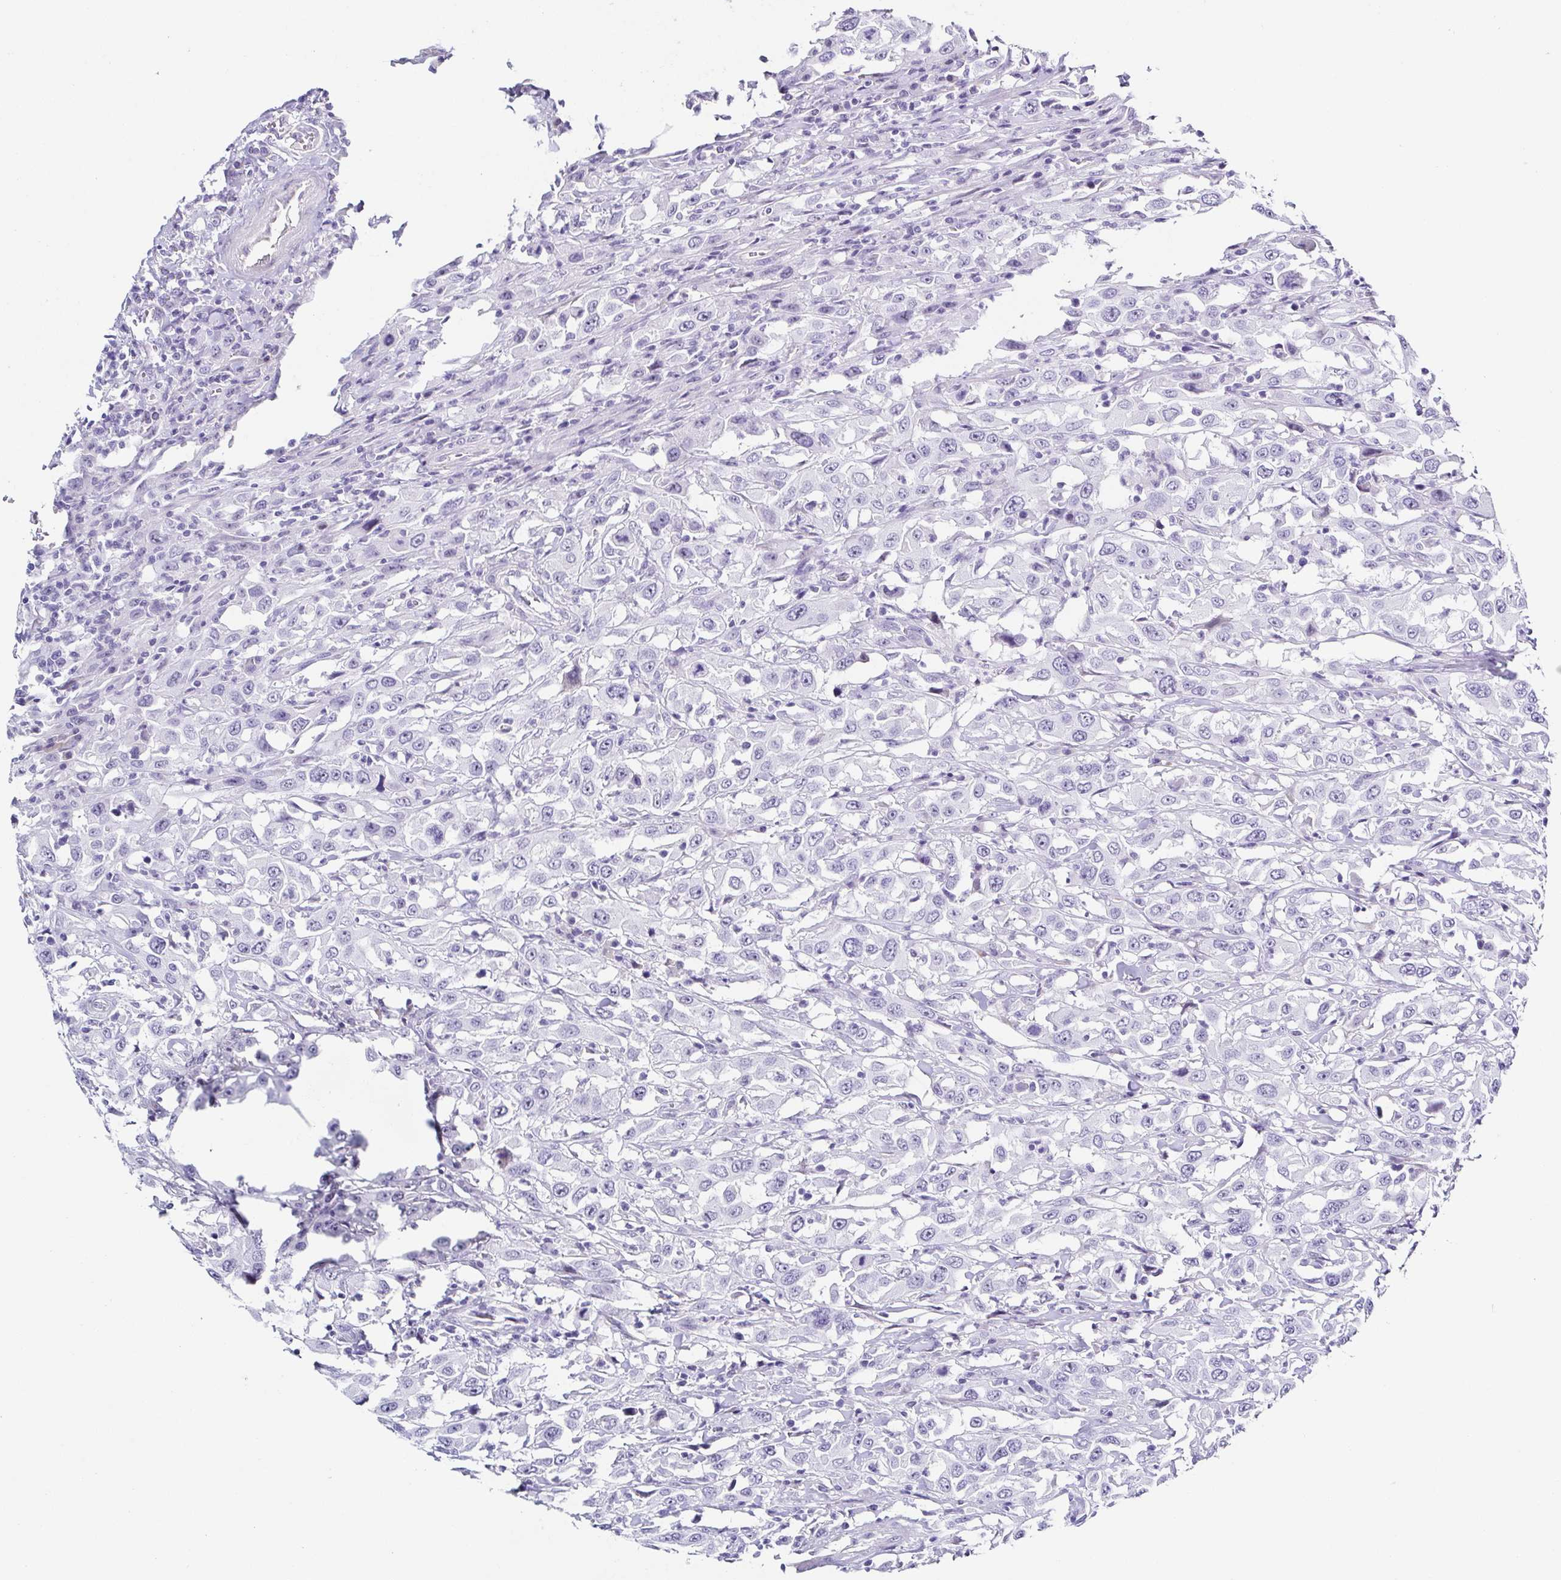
{"staining": {"intensity": "negative", "quantity": "none", "location": "none"}, "tissue": "urothelial cancer", "cell_type": "Tumor cells", "image_type": "cancer", "snomed": [{"axis": "morphology", "description": "Urothelial carcinoma, High grade"}, {"axis": "topography", "description": "Urinary bladder"}], "caption": "This histopathology image is of urothelial cancer stained with immunohistochemistry to label a protein in brown with the nuclei are counter-stained blue. There is no positivity in tumor cells.", "gene": "TNNT2", "patient": {"sex": "male", "age": 61}}